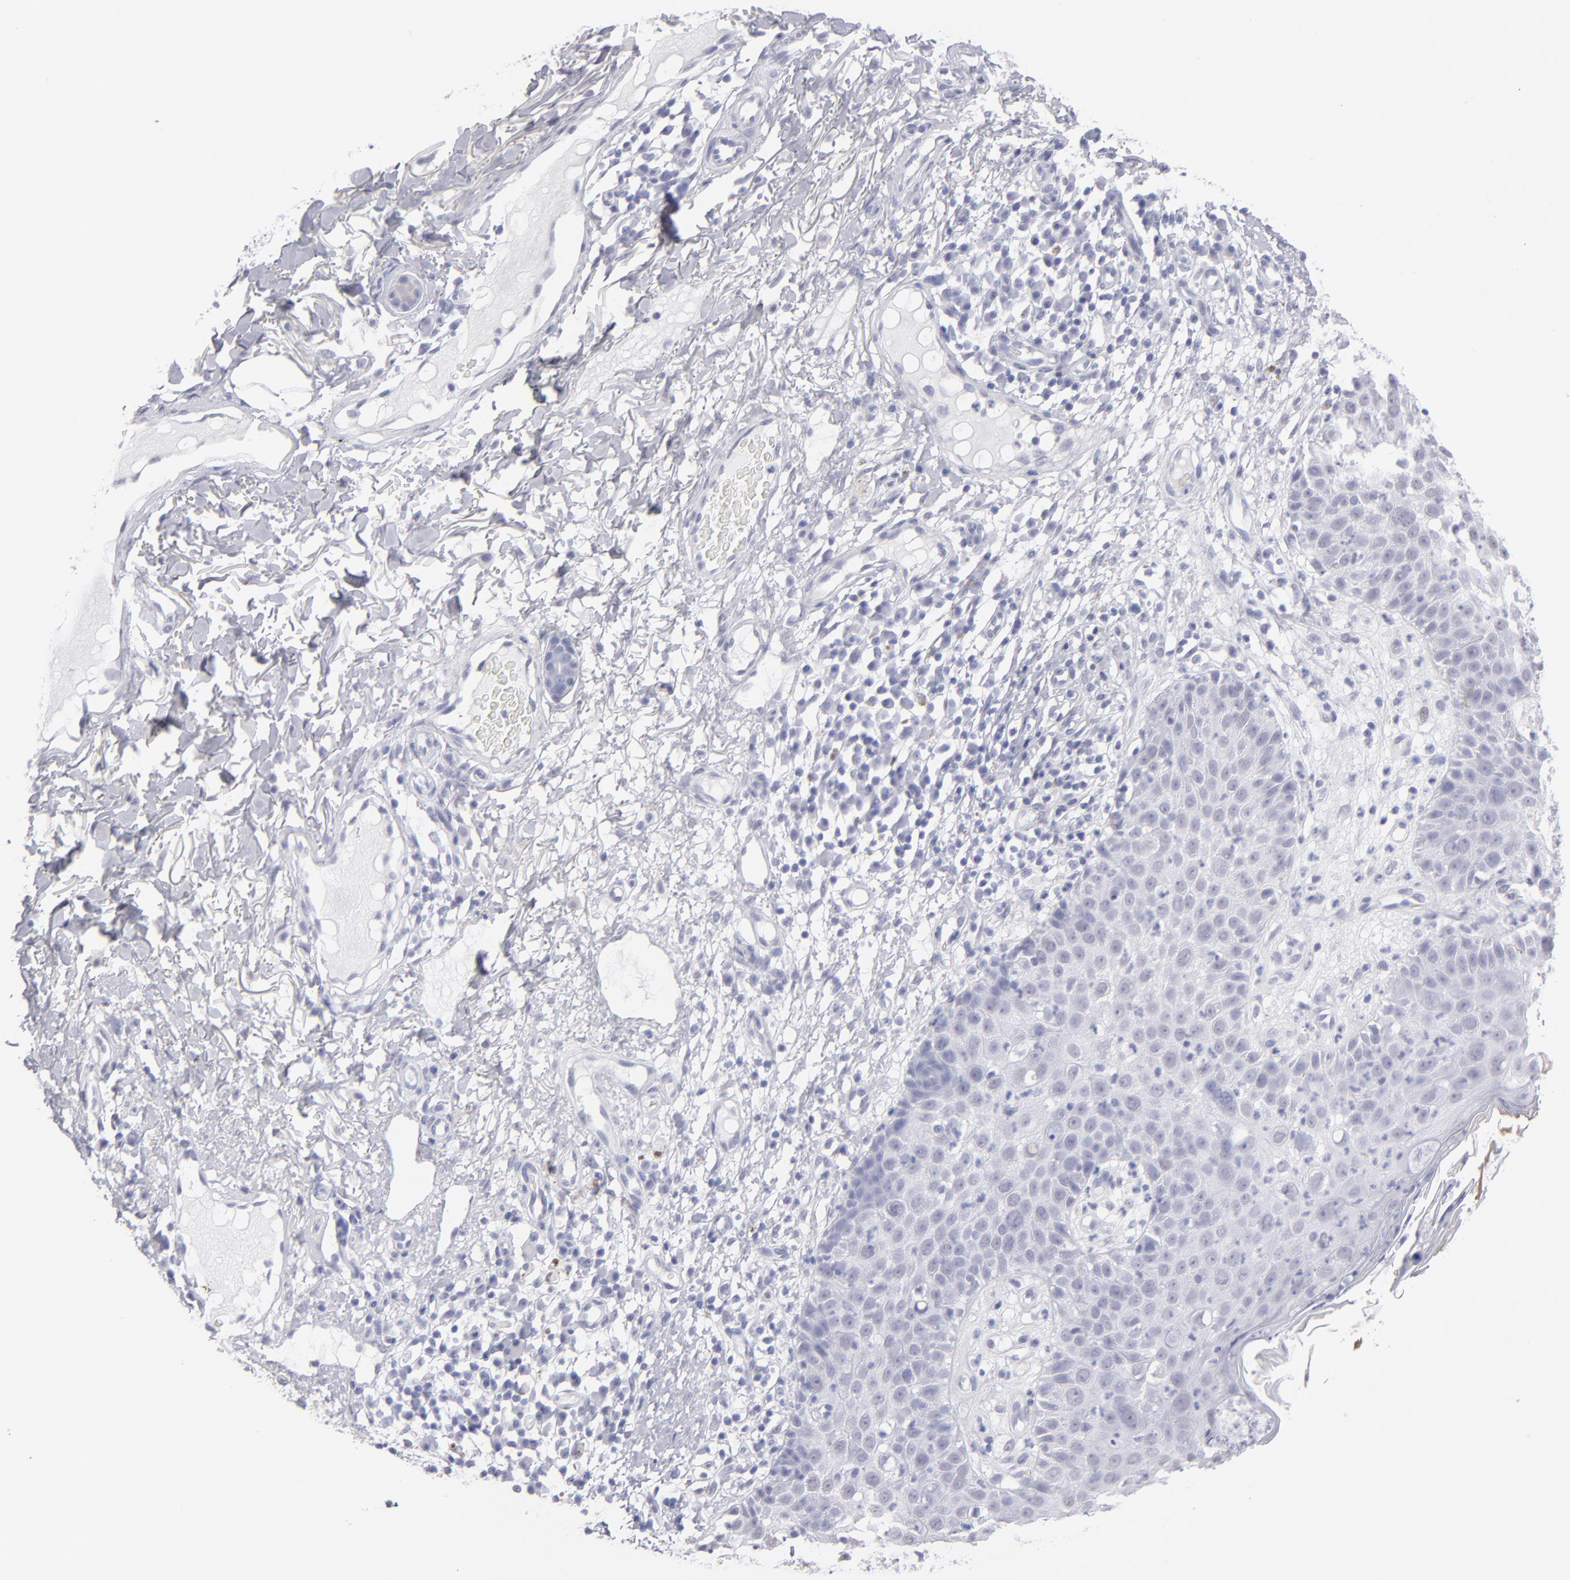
{"staining": {"intensity": "negative", "quantity": "none", "location": "none"}, "tissue": "skin cancer", "cell_type": "Tumor cells", "image_type": "cancer", "snomed": [{"axis": "morphology", "description": "Squamous cell carcinoma, NOS"}, {"axis": "topography", "description": "Skin"}], "caption": "DAB immunohistochemical staining of human skin cancer reveals no significant staining in tumor cells.", "gene": "ALDOB", "patient": {"sex": "male", "age": 87}}